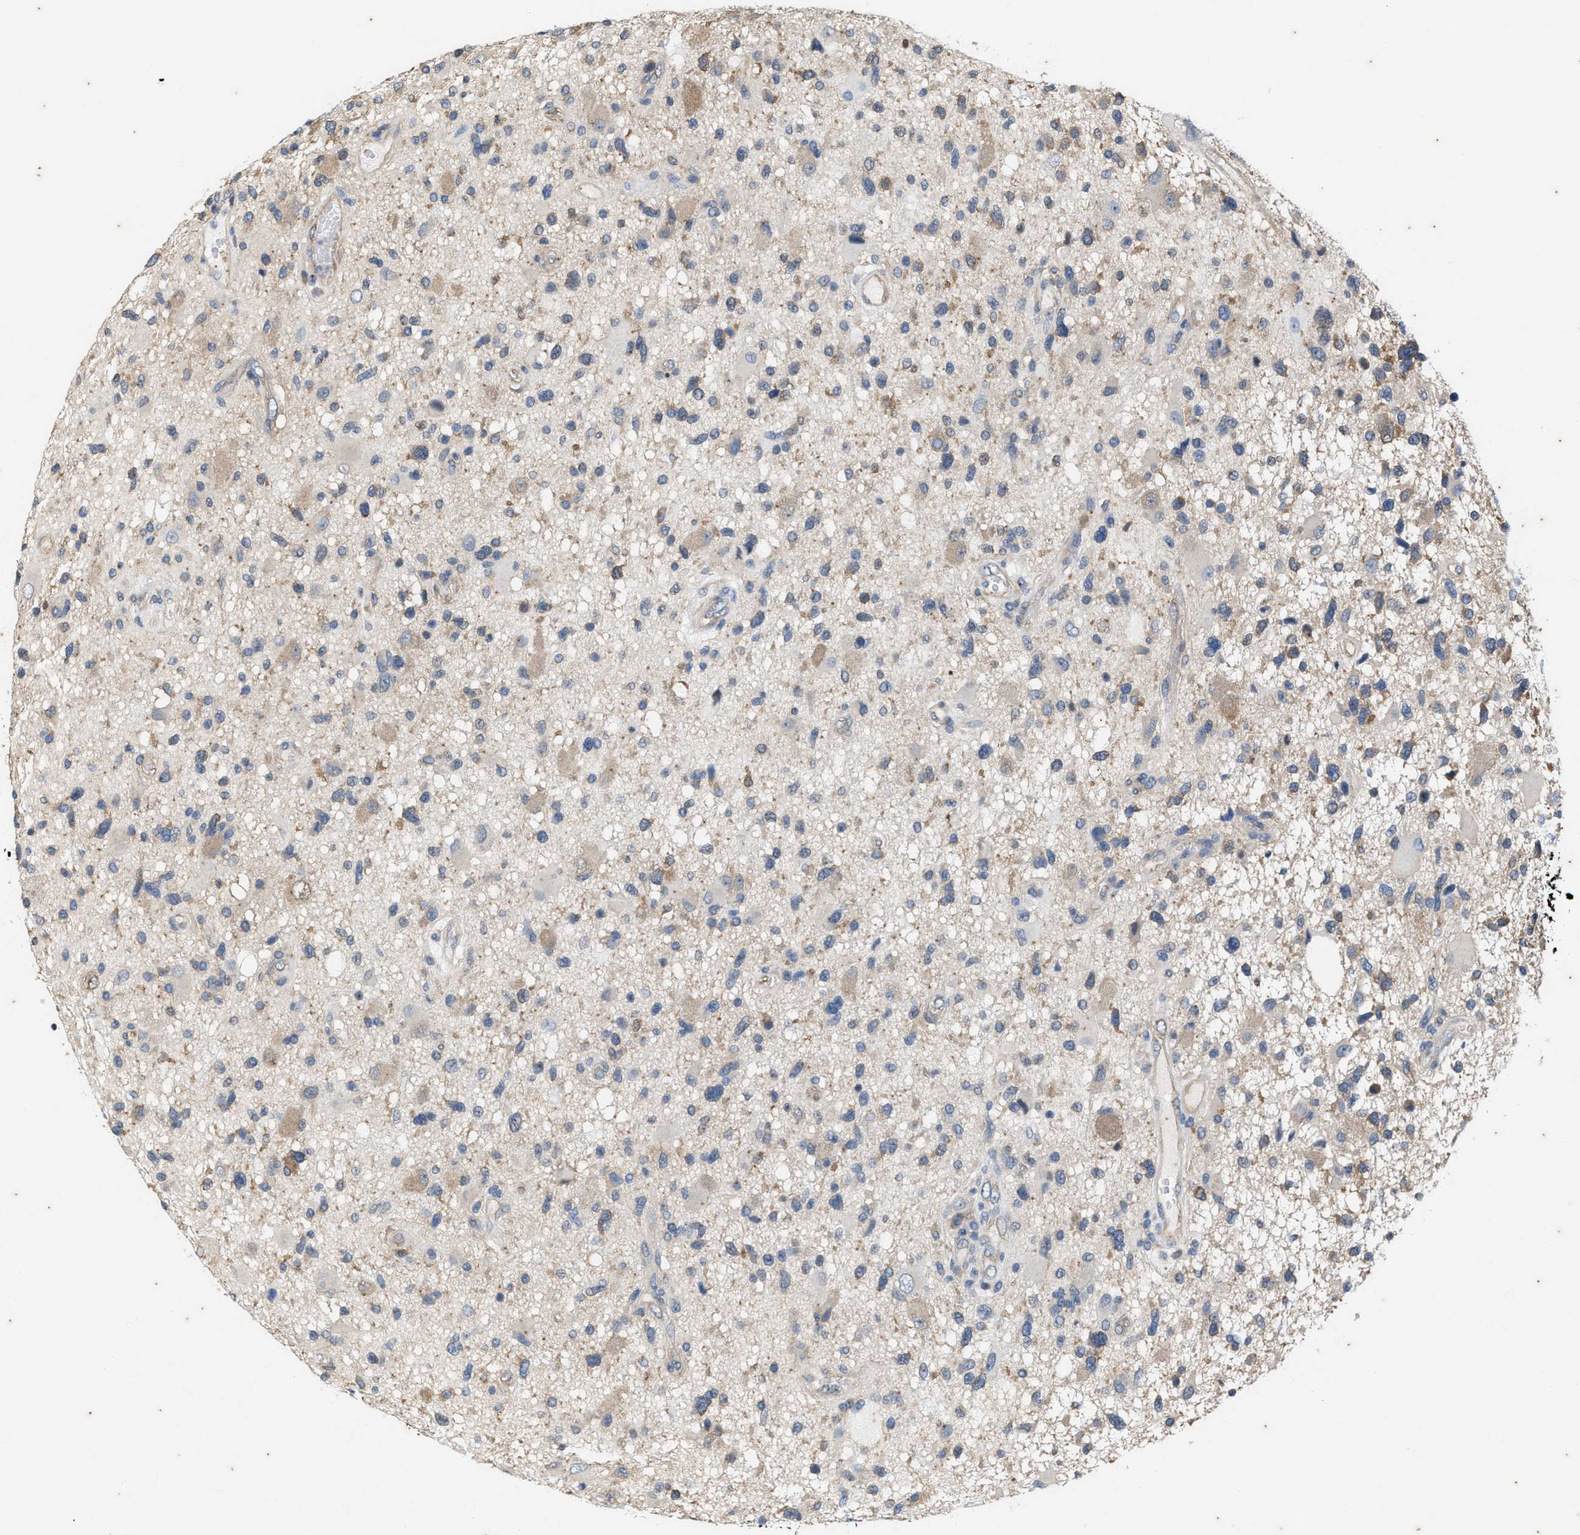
{"staining": {"intensity": "weak", "quantity": "25%-75%", "location": "cytoplasmic/membranous"}, "tissue": "glioma", "cell_type": "Tumor cells", "image_type": "cancer", "snomed": [{"axis": "morphology", "description": "Glioma, malignant, High grade"}, {"axis": "topography", "description": "Brain"}], "caption": "Immunohistochemical staining of glioma exhibits low levels of weak cytoplasmic/membranous expression in about 25%-75% of tumor cells. (DAB IHC with brightfield microscopy, high magnification).", "gene": "COX19", "patient": {"sex": "male", "age": 33}}